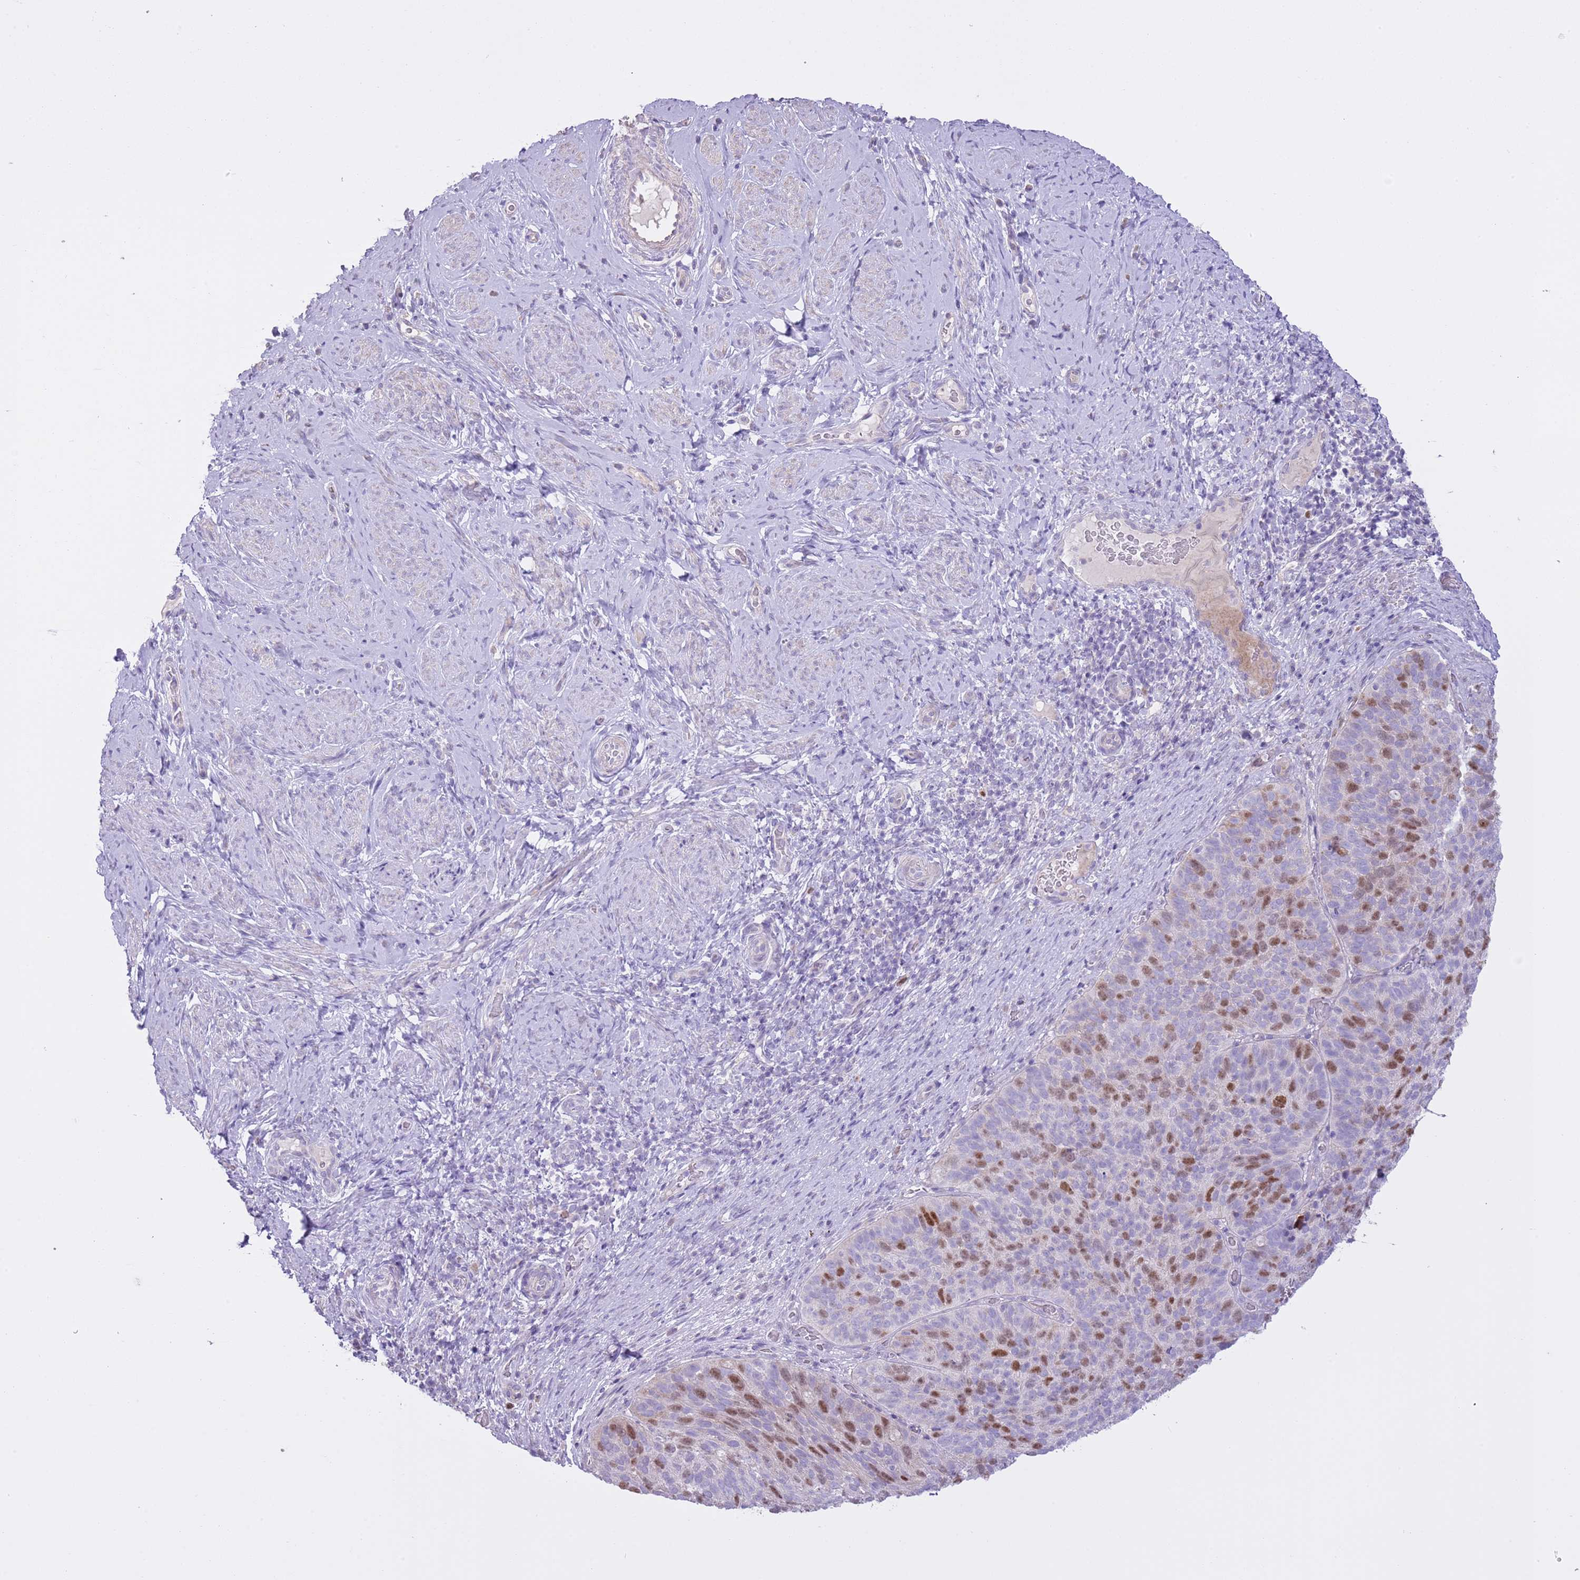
{"staining": {"intensity": "moderate", "quantity": "25%-75%", "location": "nuclear"}, "tissue": "cervical cancer", "cell_type": "Tumor cells", "image_type": "cancer", "snomed": [{"axis": "morphology", "description": "Squamous cell carcinoma, NOS"}, {"axis": "topography", "description": "Cervix"}], "caption": "Immunohistochemical staining of human cervical cancer shows medium levels of moderate nuclear expression in approximately 25%-75% of tumor cells.", "gene": "GMNN", "patient": {"sex": "female", "age": 80}}